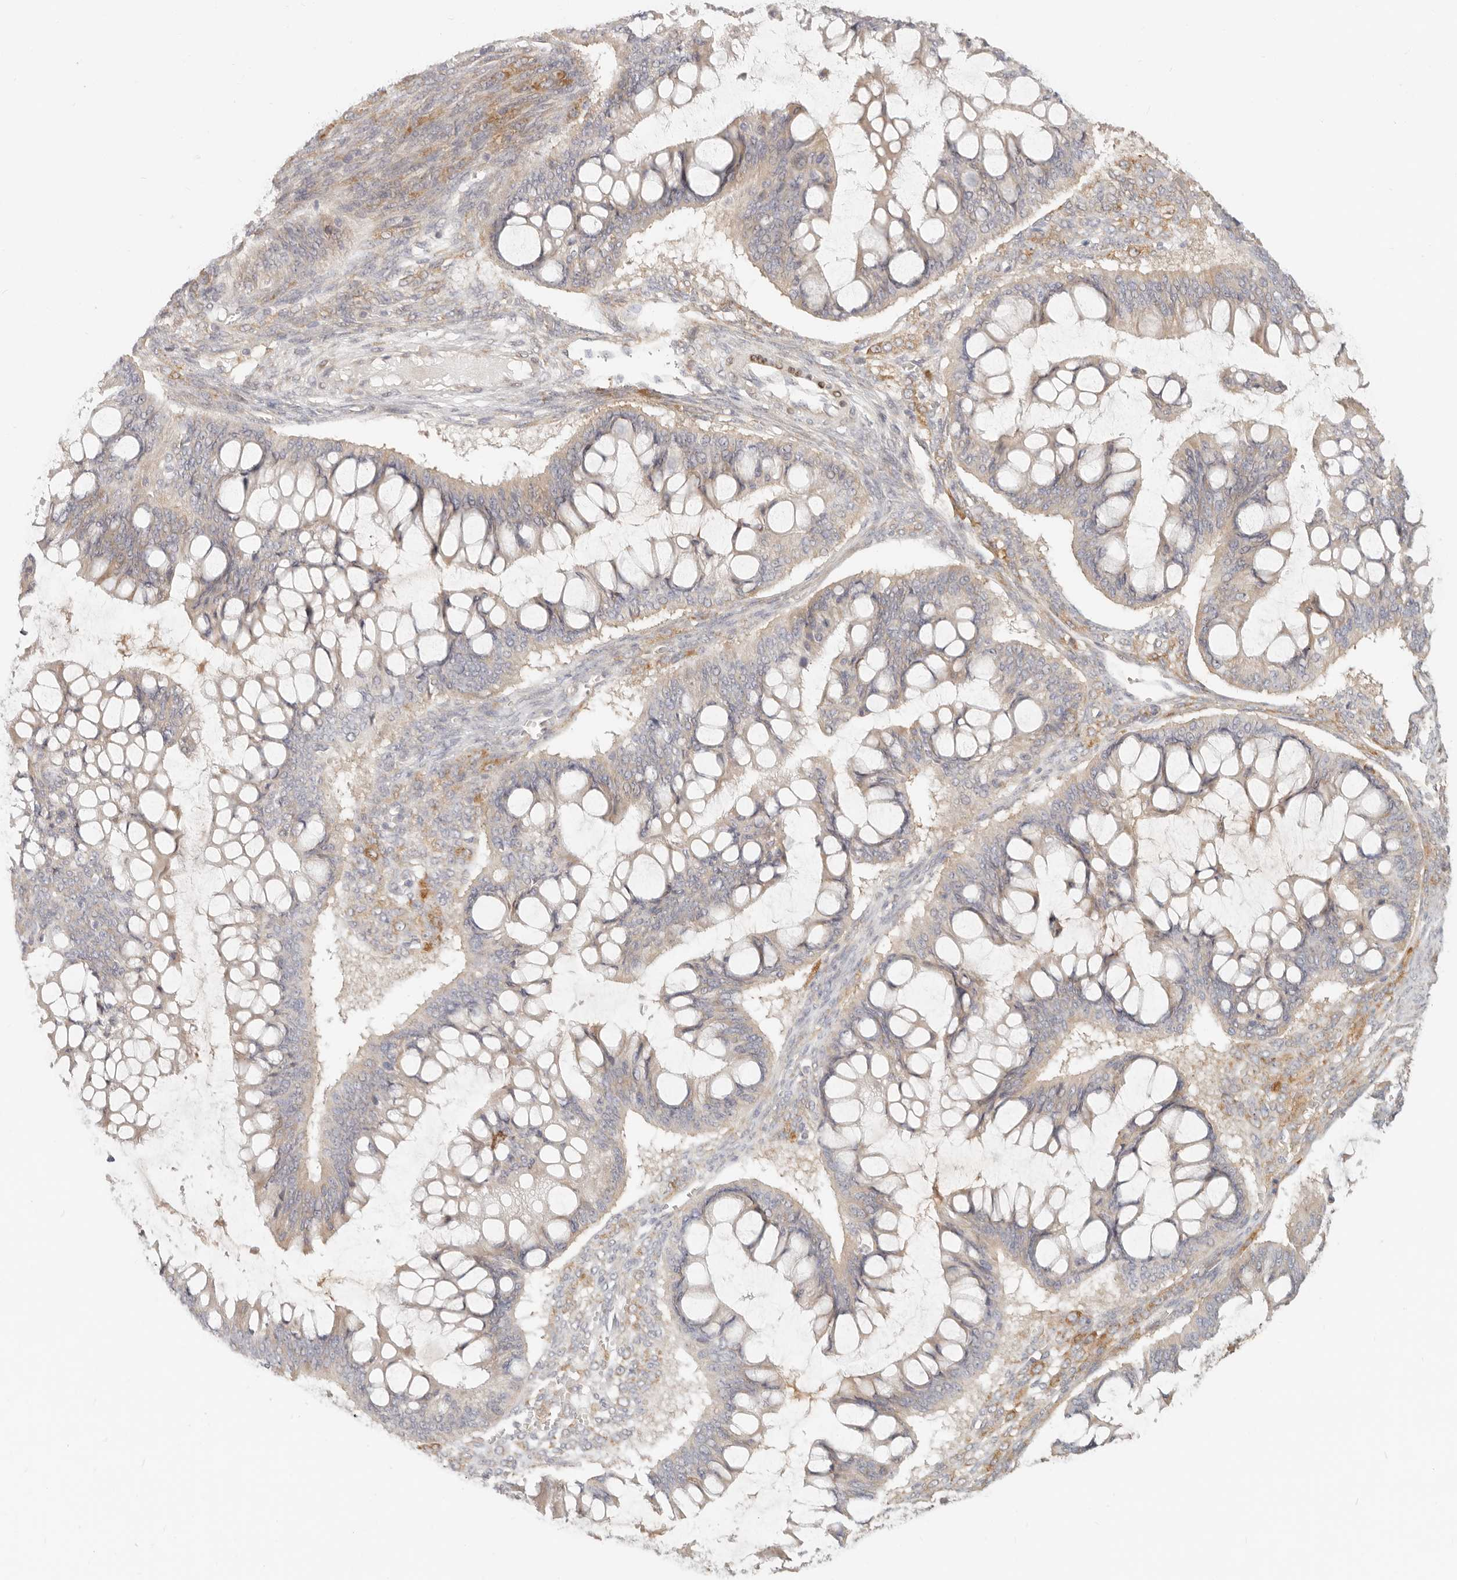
{"staining": {"intensity": "weak", "quantity": "<25%", "location": "cytoplasmic/membranous"}, "tissue": "ovarian cancer", "cell_type": "Tumor cells", "image_type": "cancer", "snomed": [{"axis": "morphology", "description": "Cystadenocarcinoma, mucinous, NOS"}, {"axis": "topography", "description": "Ovary"}], "caption": "The IHC photomicrograph has no significant positivity in tumor cells of ovarian cancer tissue.", "gene": "PABPC4", "patient": {"sex": "female", "age": 73}}